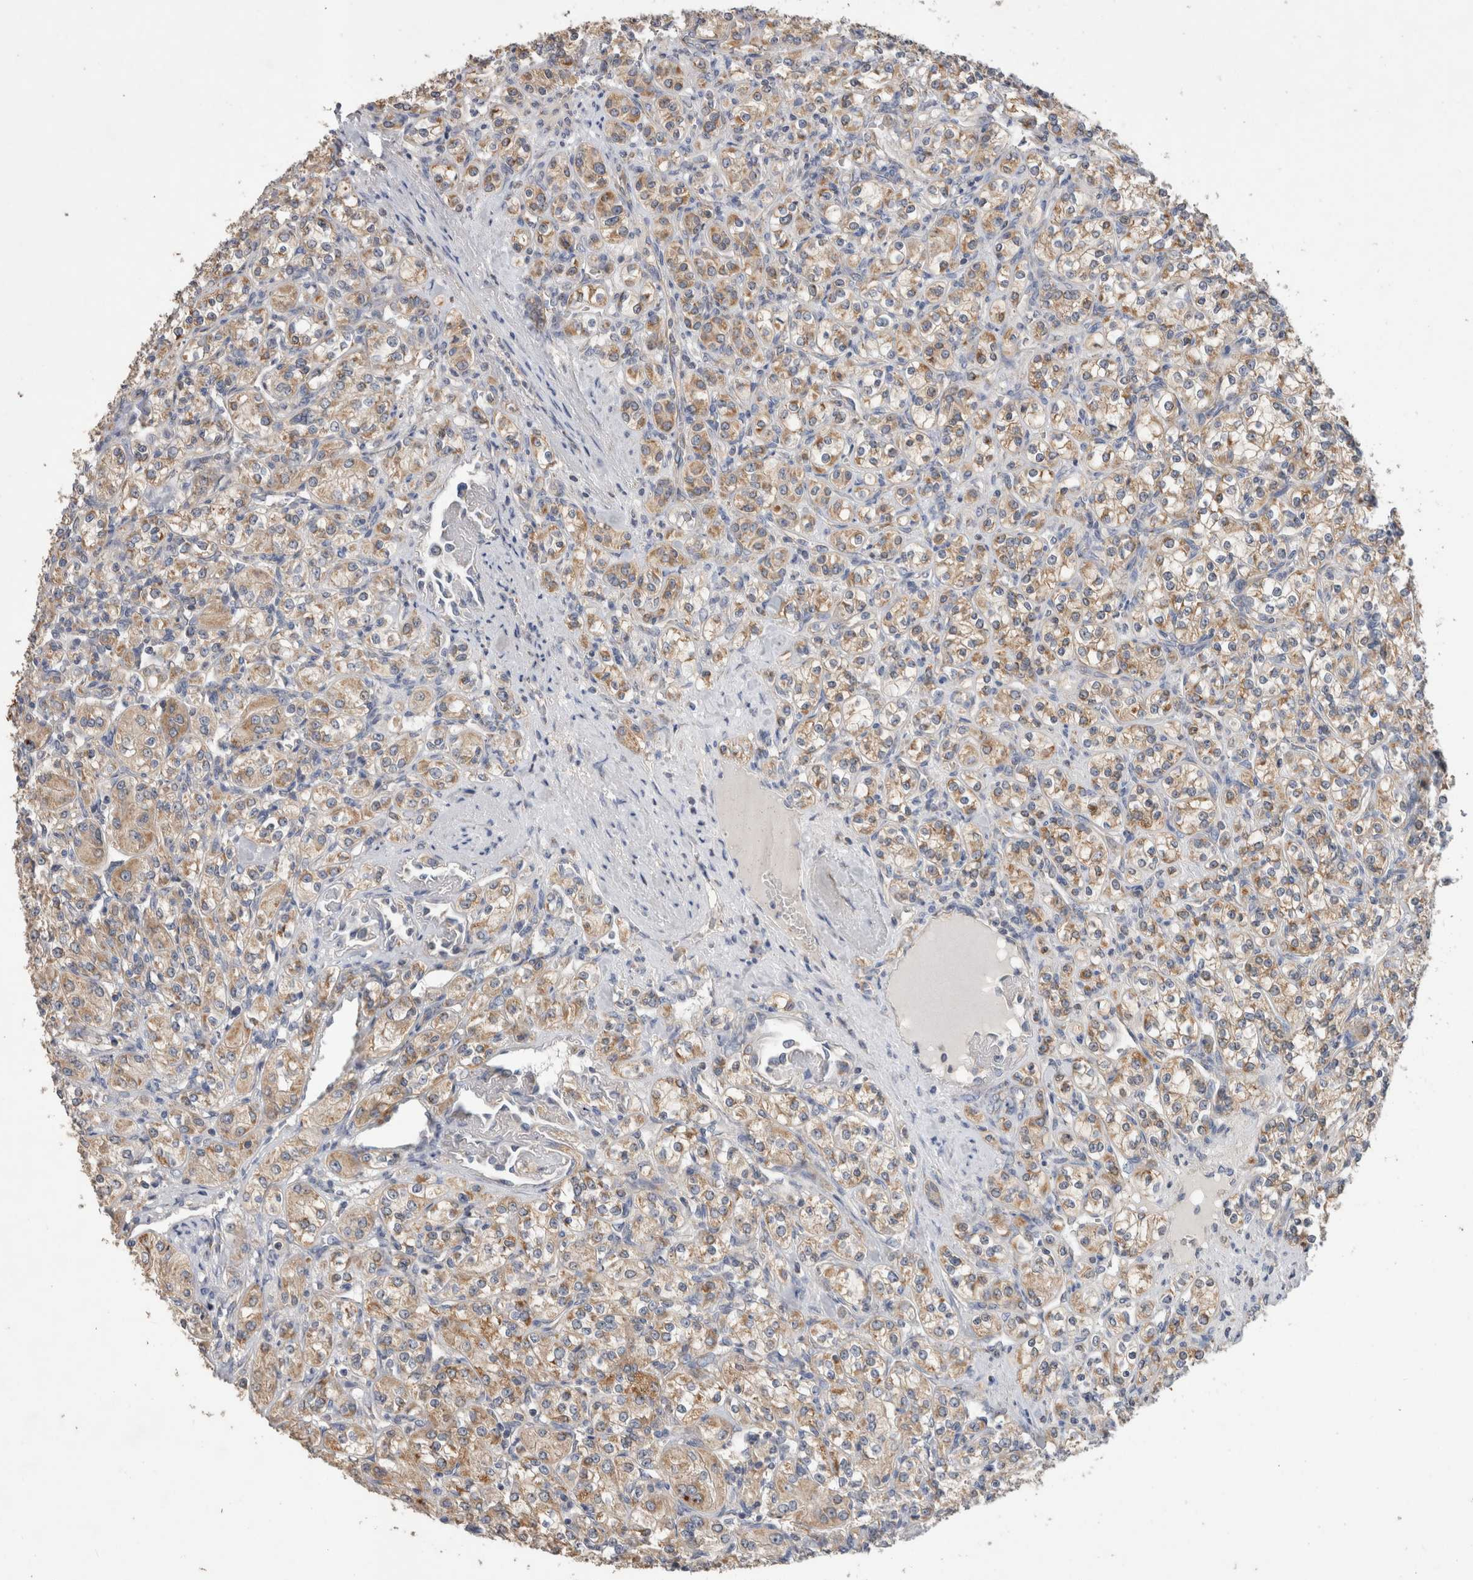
{"staining": {"intensity": "moderate", "quantity": ">75%", "location": "cytoplasmic/membranous"}, "tissue": "renal cancer", "cell_type": "Tumor cells", "image_type": "cancer", "snomed": [{"axis": "morphology", "description": "Adenocarcinoma, NOS"}, {"axis": "topography", "description": "Kidney"}], "caption": "Immunohistochemistry histopathology image of renal cancer stained for a protein (brown), which demonstrates medium levels of moderate cytoplasmic/membranous expression in approximately >75% of tumor cells.", "gene": "IARS2", "patient": {"sex": "male", "age": 77}}